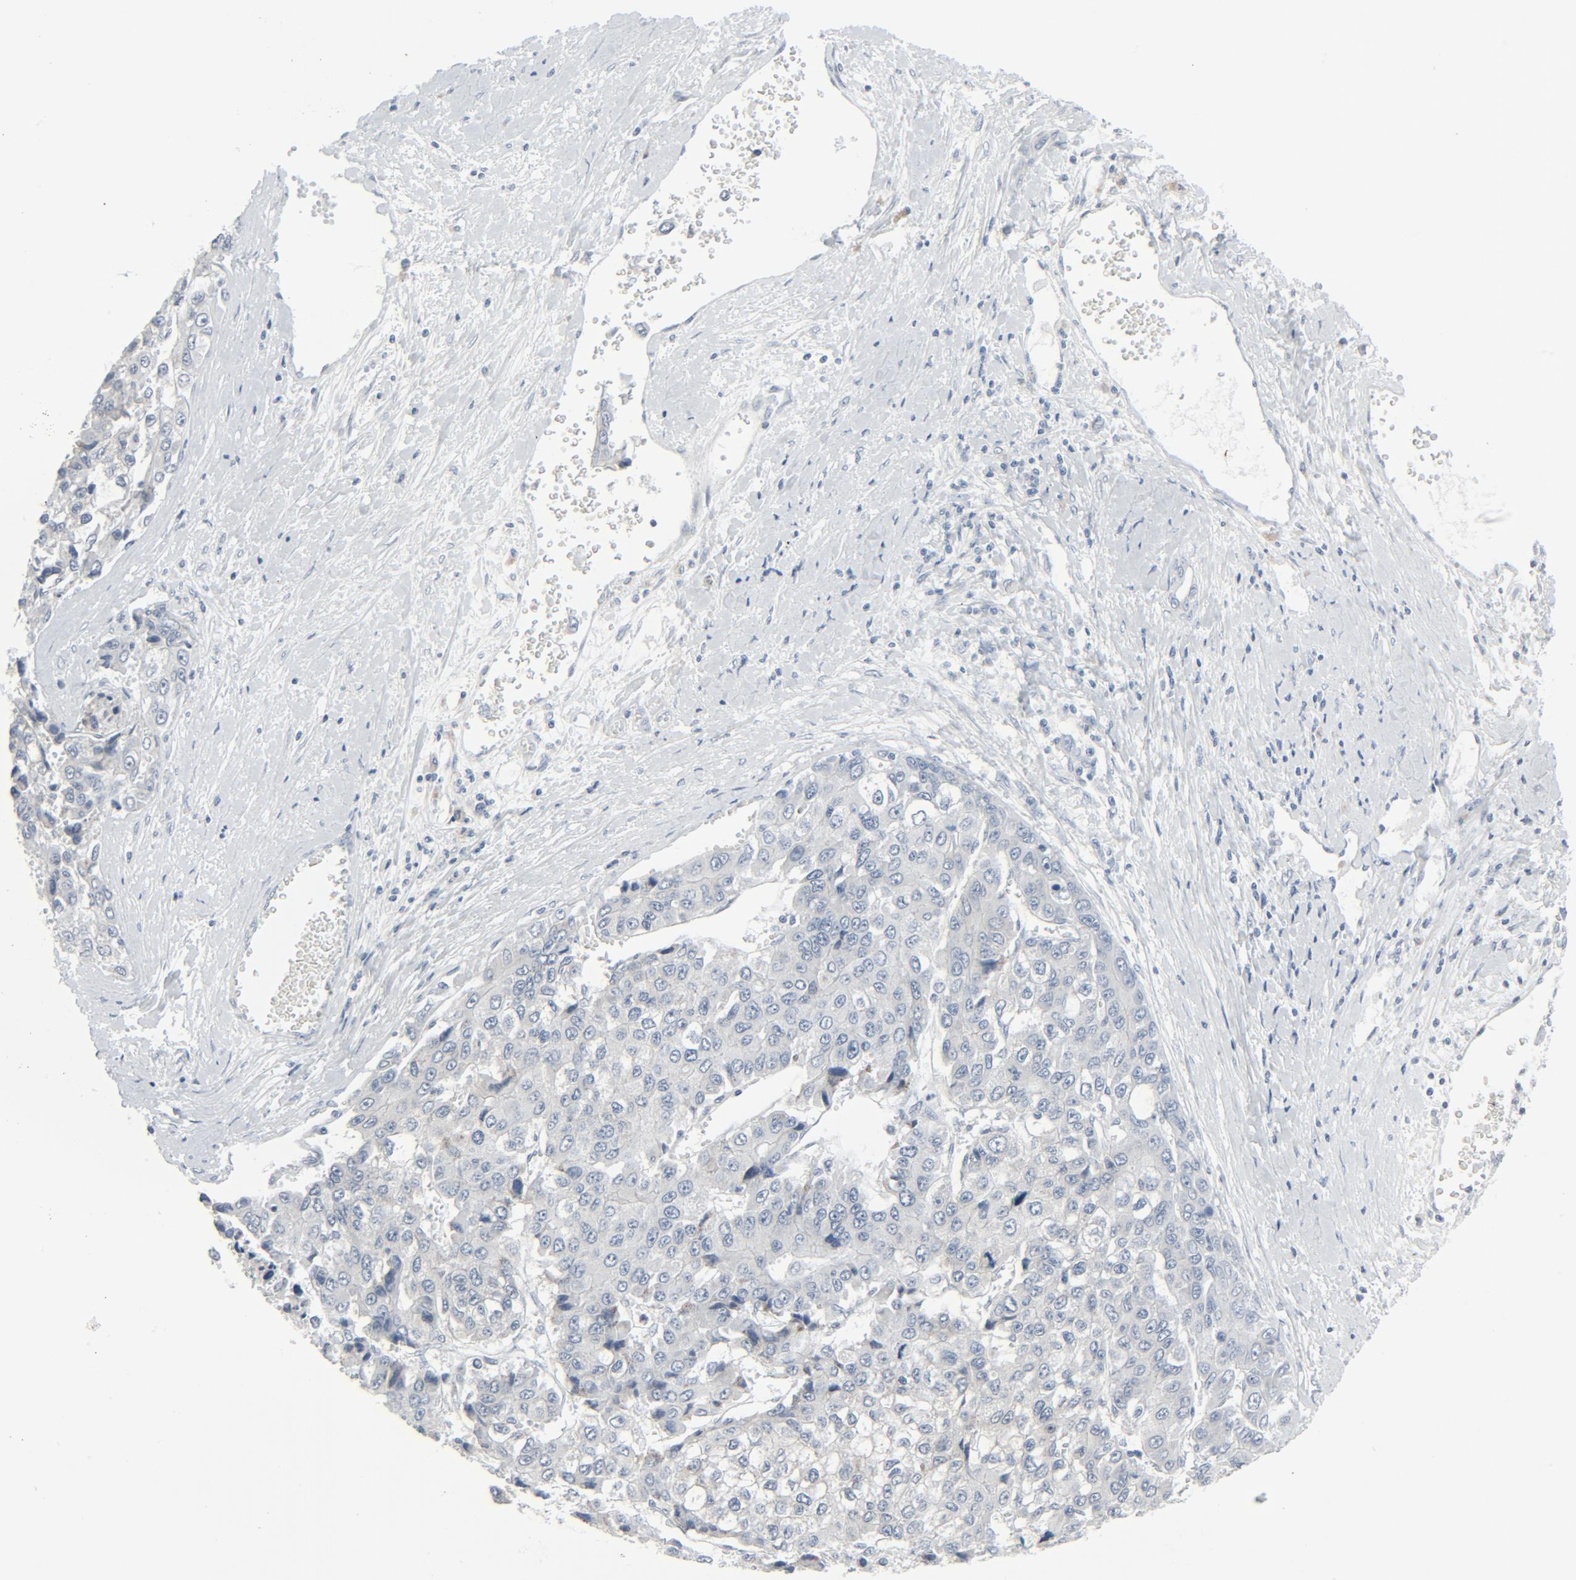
{"staining": {"intensity": "negative", "quantity": "none", "location": "none"}, "tissue": "liver cancer", "cell_type": "Tumor cells", "image_type": "cancer", "snomed": [{"axis": "morphology", "description": "Carcinoma, Hepatocellular, NOS"}, {"axis": "topography", "description": "Liver"}], "caption": "Immunohistochemistry (IHC) photomicrograph of neoplastic tissue: human liver cancer (hepatocellular carcinoma) stained with DAB shows no significant protein staining in tumor cells.", "gene": "FGFR3", "patient": {"sex": "female", "age": 66}}